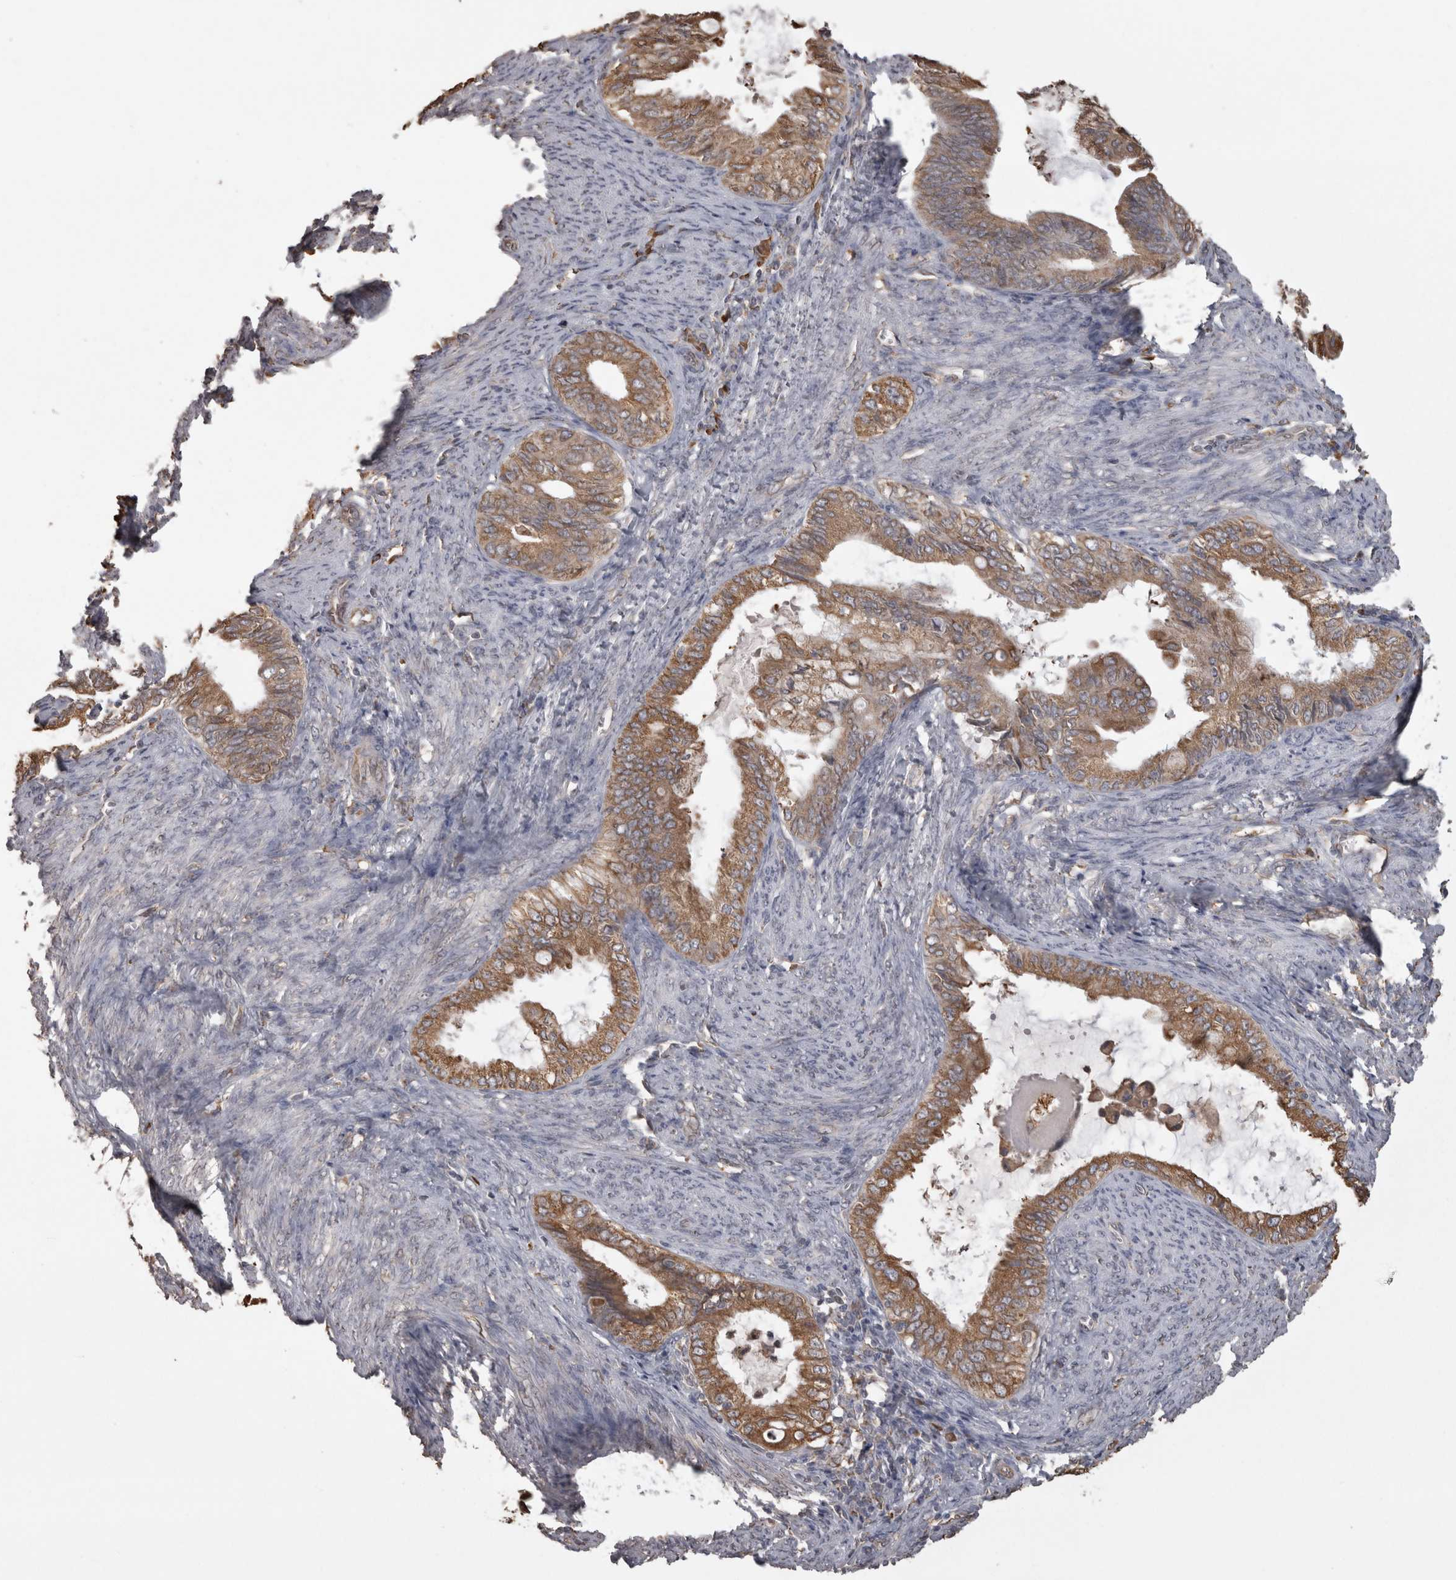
{"staining": {"intensity": "moderate", "quantity": ">75%", "location": "cytoplasmic/membranous"}, "tissue": "endometrial cancer", "cell_type": "Tumor cells", "image_type": "cancer", "snomed": [{"axis": "morphology", "description": "Adenocarcinoma, NOS"}, {"axis": "topography", "description": "Endometrium"}], "caption": "The histopathology image reveals staining of endometrial cancer (adenocarcinoma), revealing moderate cytoplasmic/membranous protein expression (brown color) within tumor cells.", "gene": "PON2", "patient": {"sex": "female", "age": 86}}